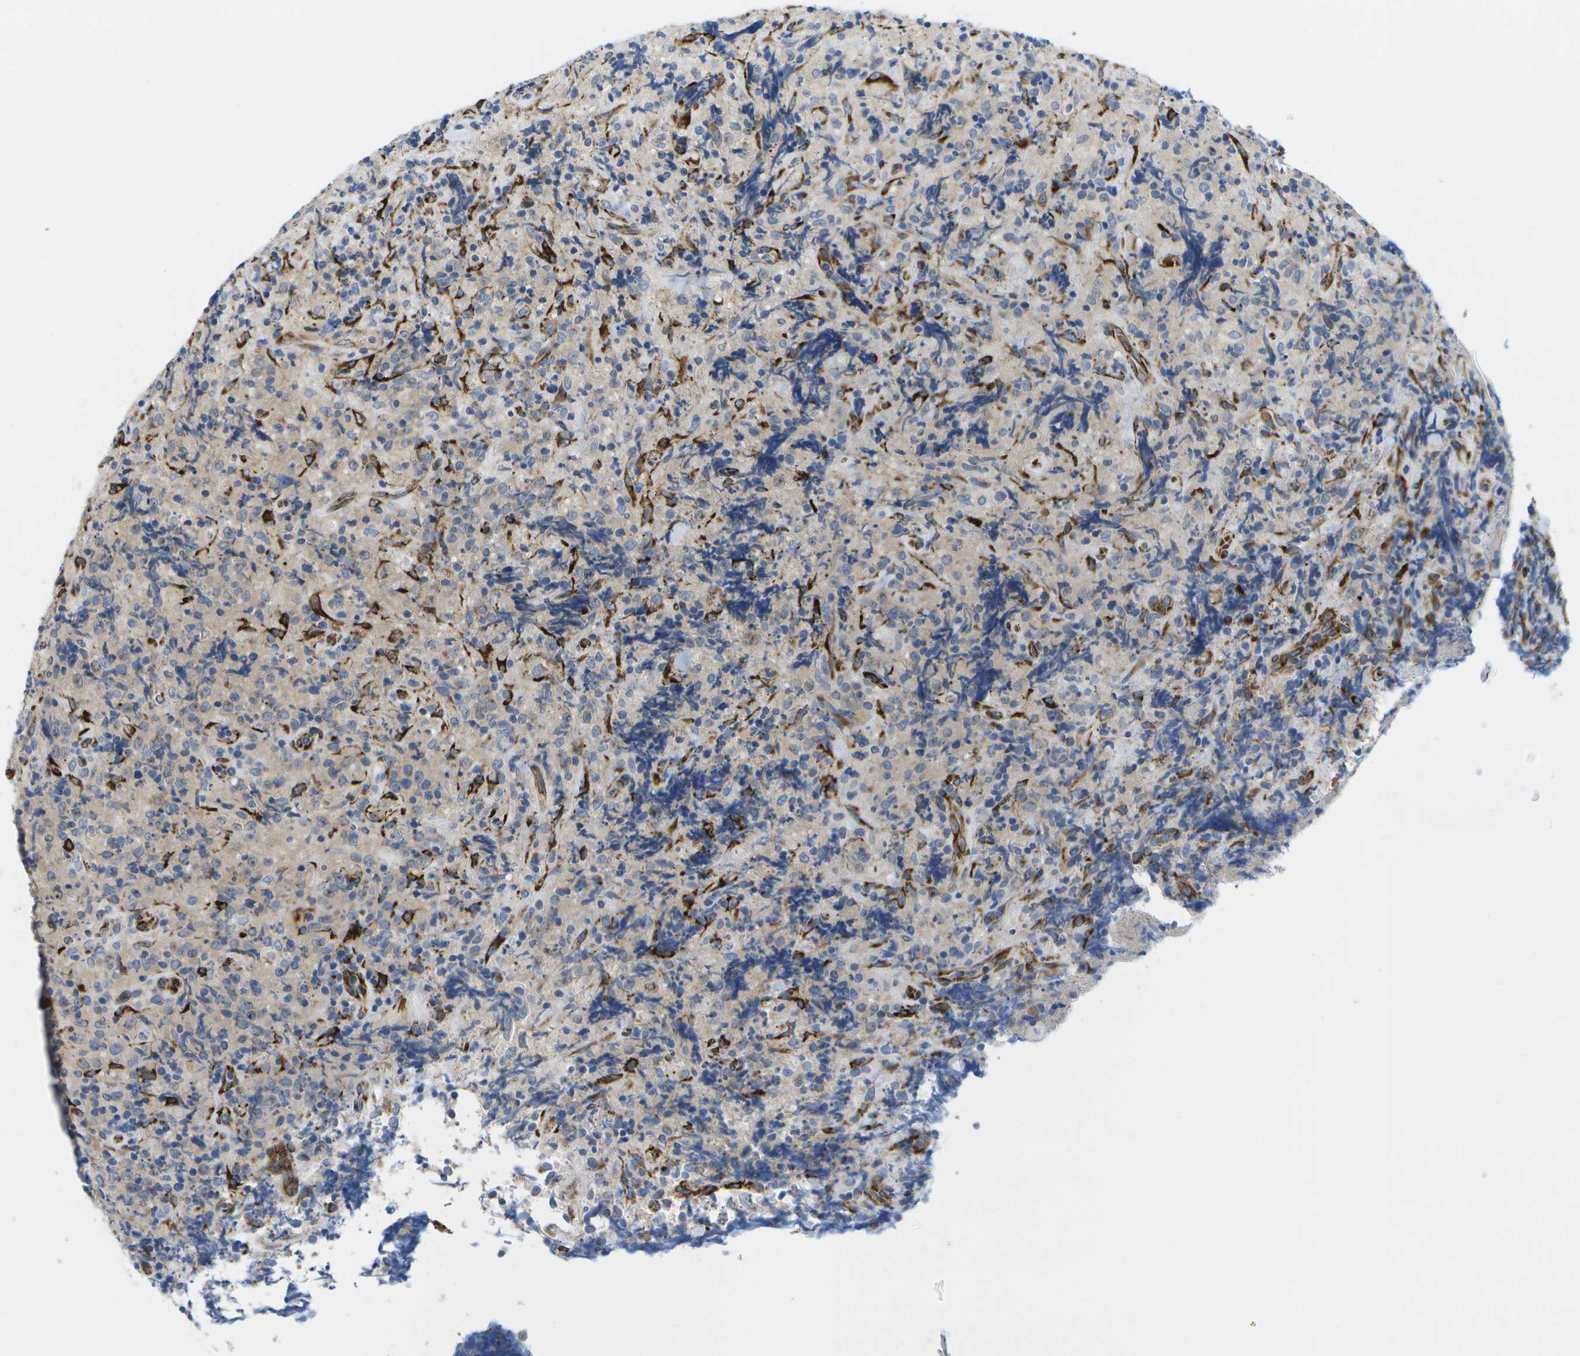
{"staining": {"intensity": "negative", "quantity": "none", "location": "none"}, "tissue": "lymphoma", "cell_type": "Tumor cells", "image_type": "cancer", "snomed": [{"axis": "morphology", "description": "Malignant lymphoma, non-Hodgkin's type, High grade"}, {"axis": "topography", "description": "Tonsil"}], "caption": "There is no significant staining in tumor cells of lymphoma.", "gene": "ZDHHC17", "patient": {"sex": "female", "age": 36}}